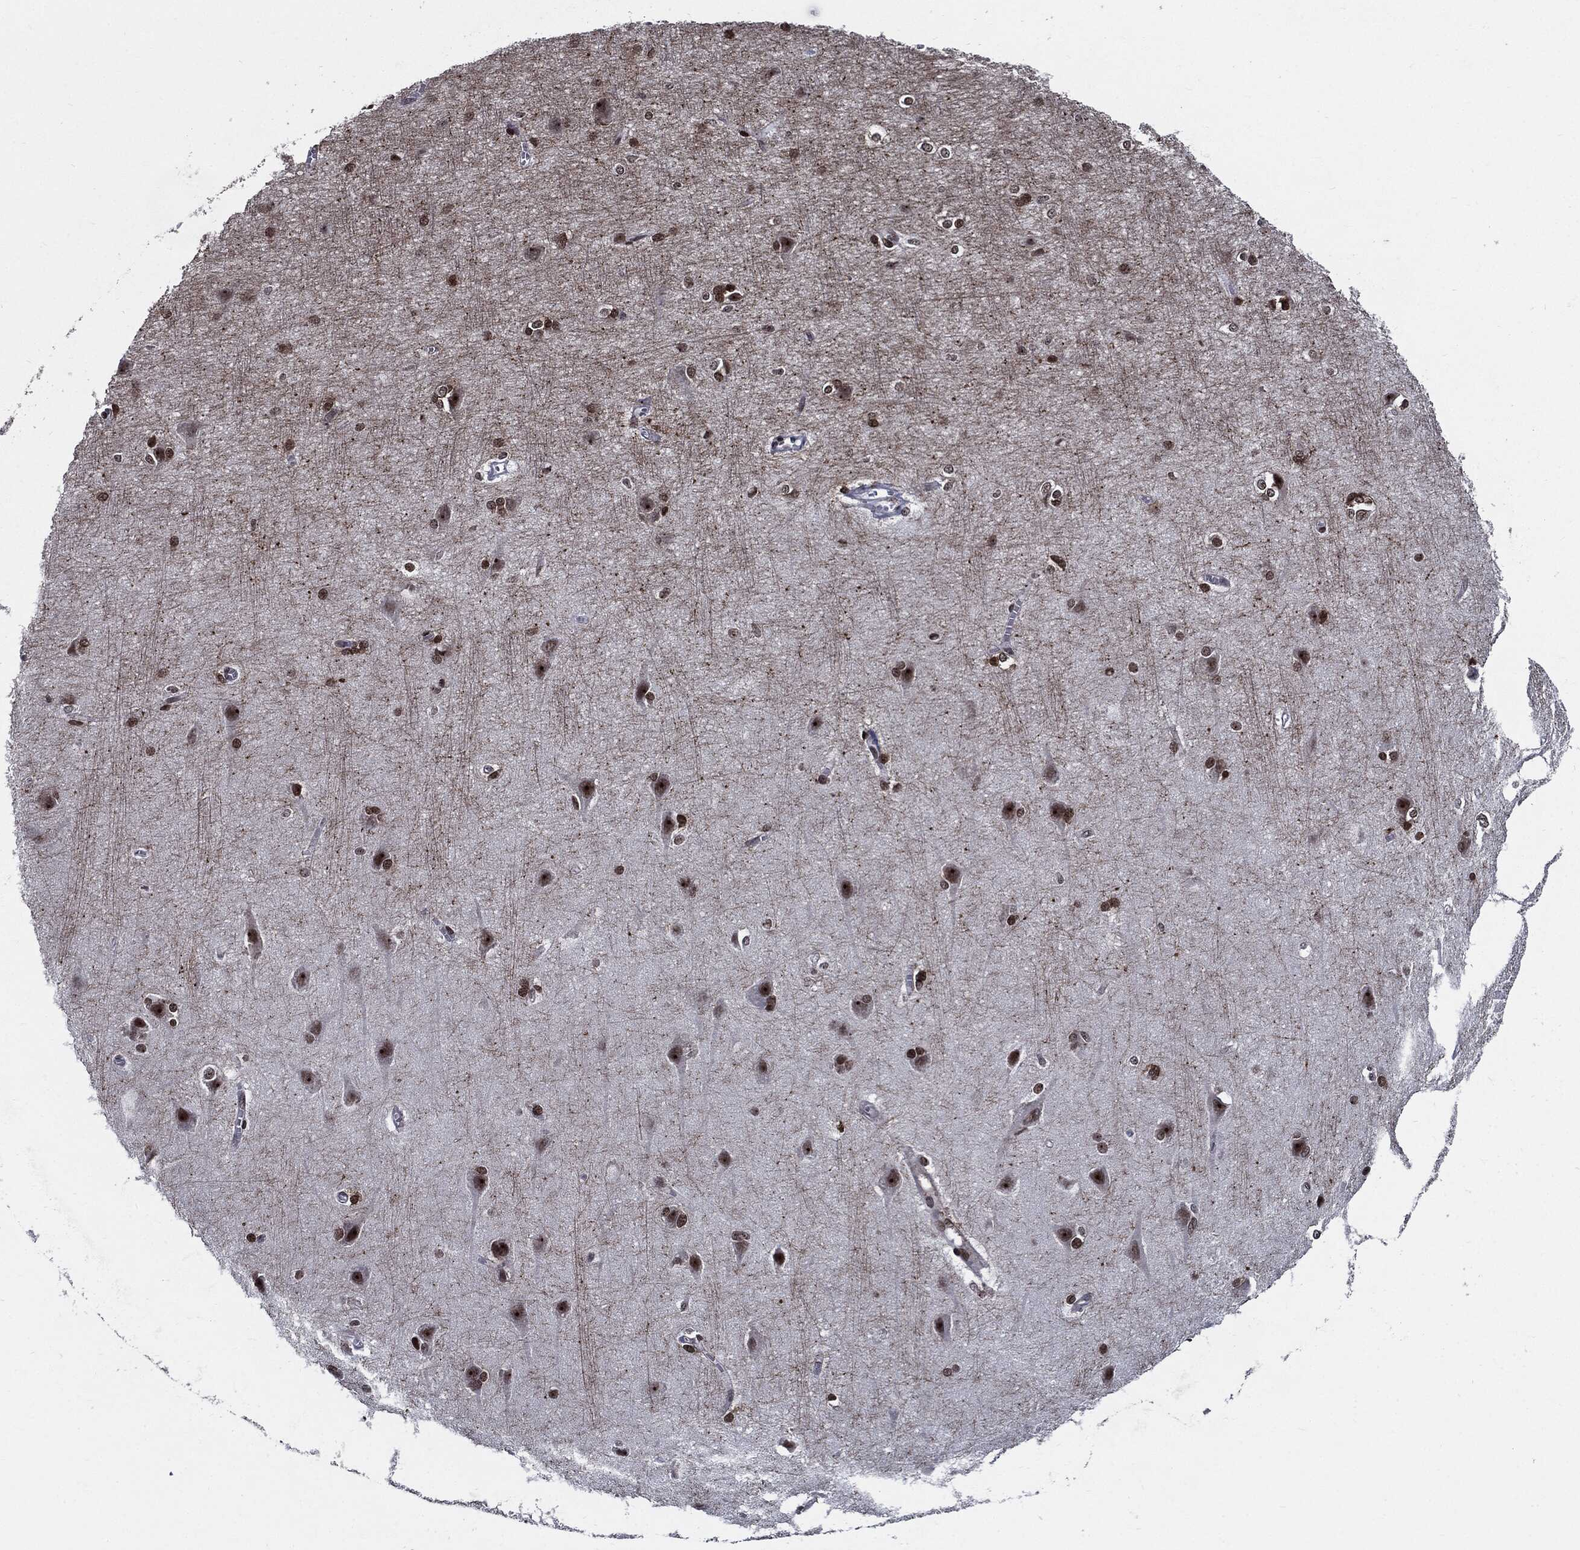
{"staining": {"intensity": "negative", "quantity": "none", "location": "none"}, "tissue": "cerebral cortex", "cell_type": "Endothelial cells", "image_type": "normal", "snomed": [{"axis": "morphology", "description": "Normal tissue, NOS"}, {"axis": "topography", "description": "Cerebral cortex"}], "caption": "The image exhibits no staining of endothelial cells in benign cerebral cortex. The staining is performed using DAB (3,3'-diaminobenzidine) brown chromogen with nuclei counter-stained in using hematoxylin.", "gene": "ZFP91", "patient": {"sex": "male", "age": 37}}